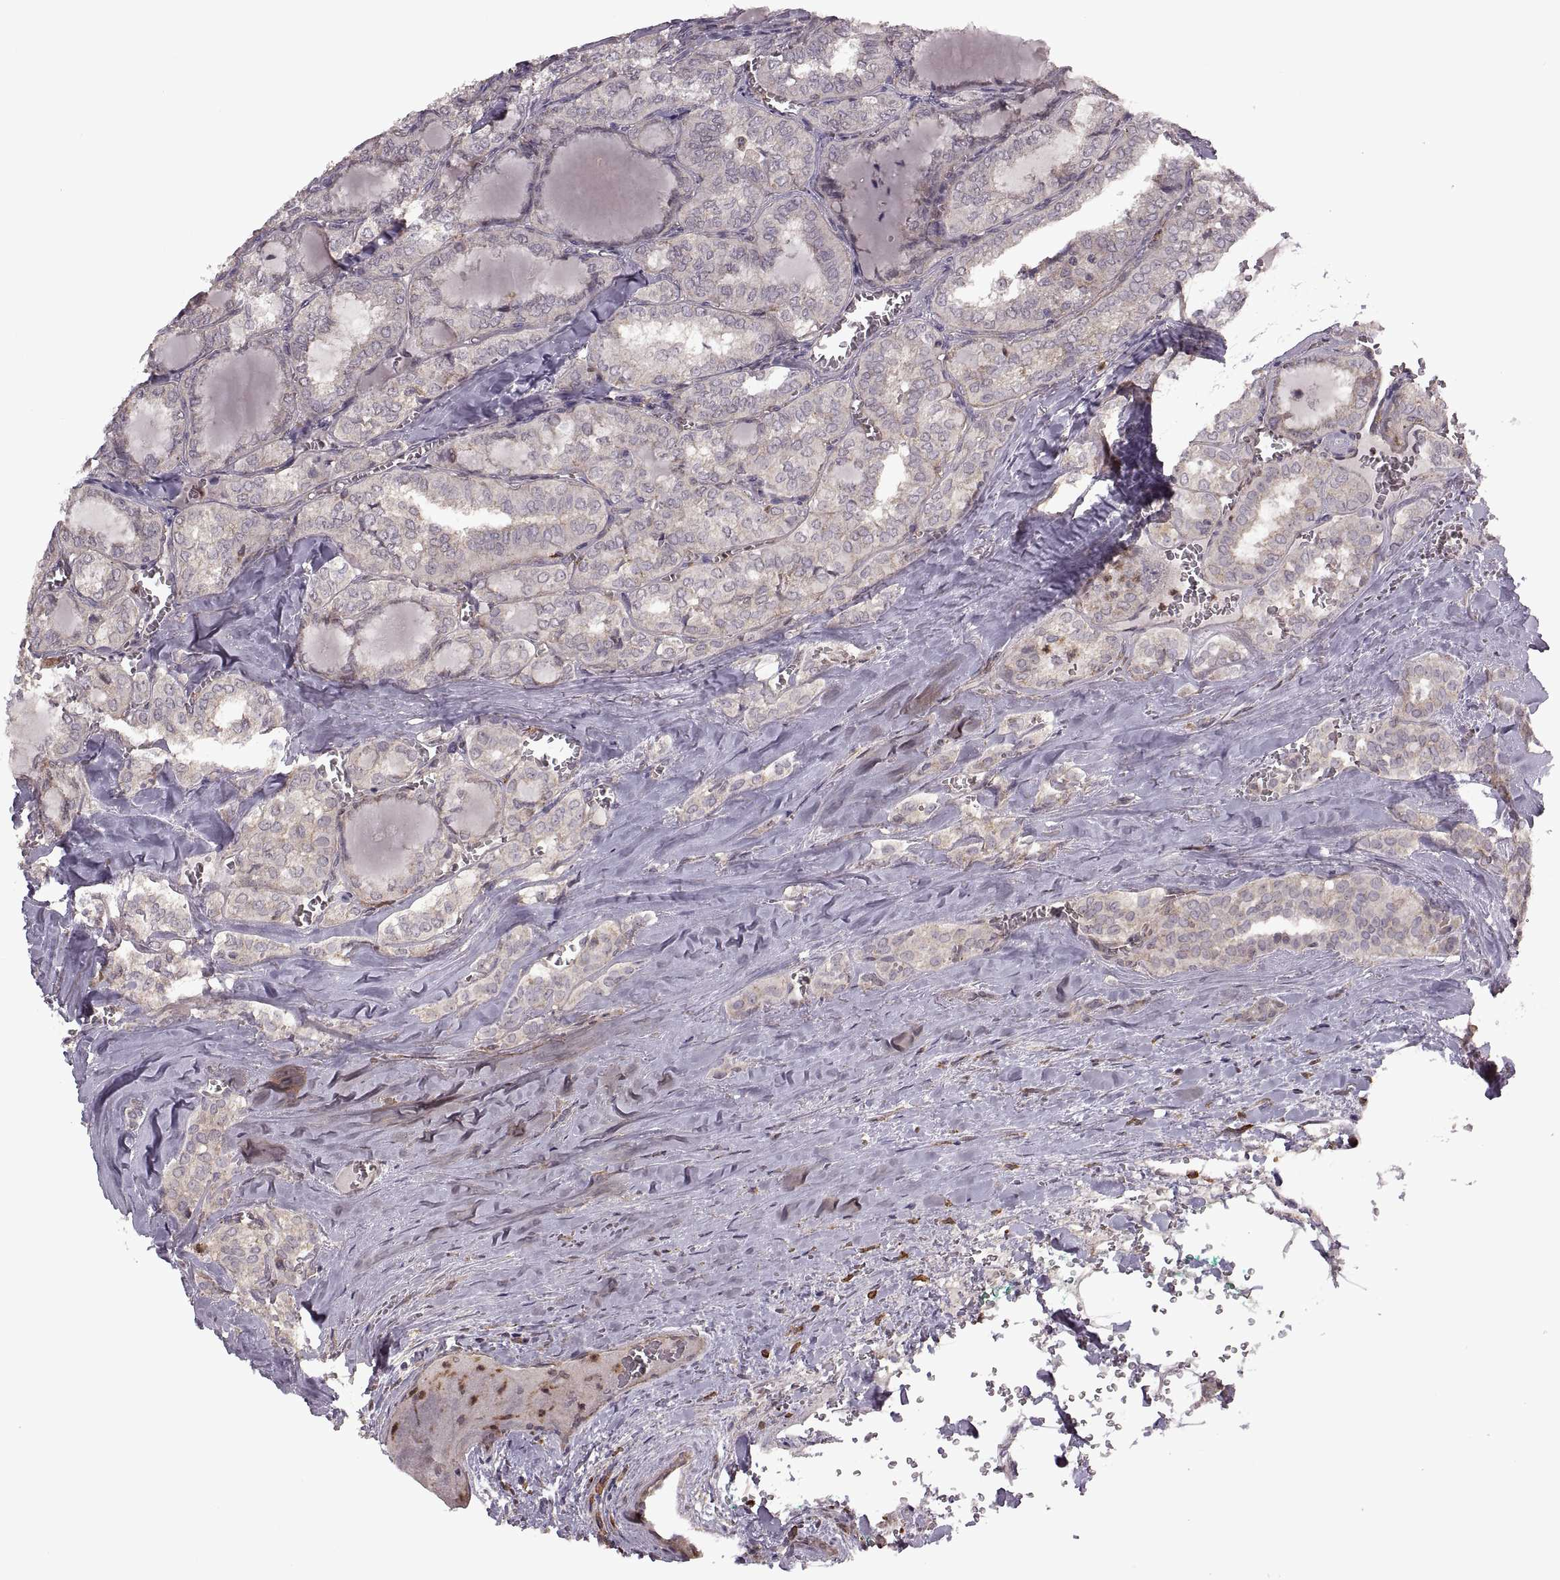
{"staining": {"intensity": "negative", "quantity": "none", "location": "none"}, "tissue": "thyroid cancer", "cell_type": "Tumor cells", "image_type": "cancer", "snomed": [{"axis": "morphology", "description": "Papillary adenocarcinoma, NOS"}, {"axis": "topography", "description": "Thyroid gland"}], "caption": "Immunohistochemistry (IHC) of thyroid papillary adenocarcinoma reveals no expression in tumor cells.", "gene": "PIERCE1", "patient": {"sex": "female", "age": 41}}